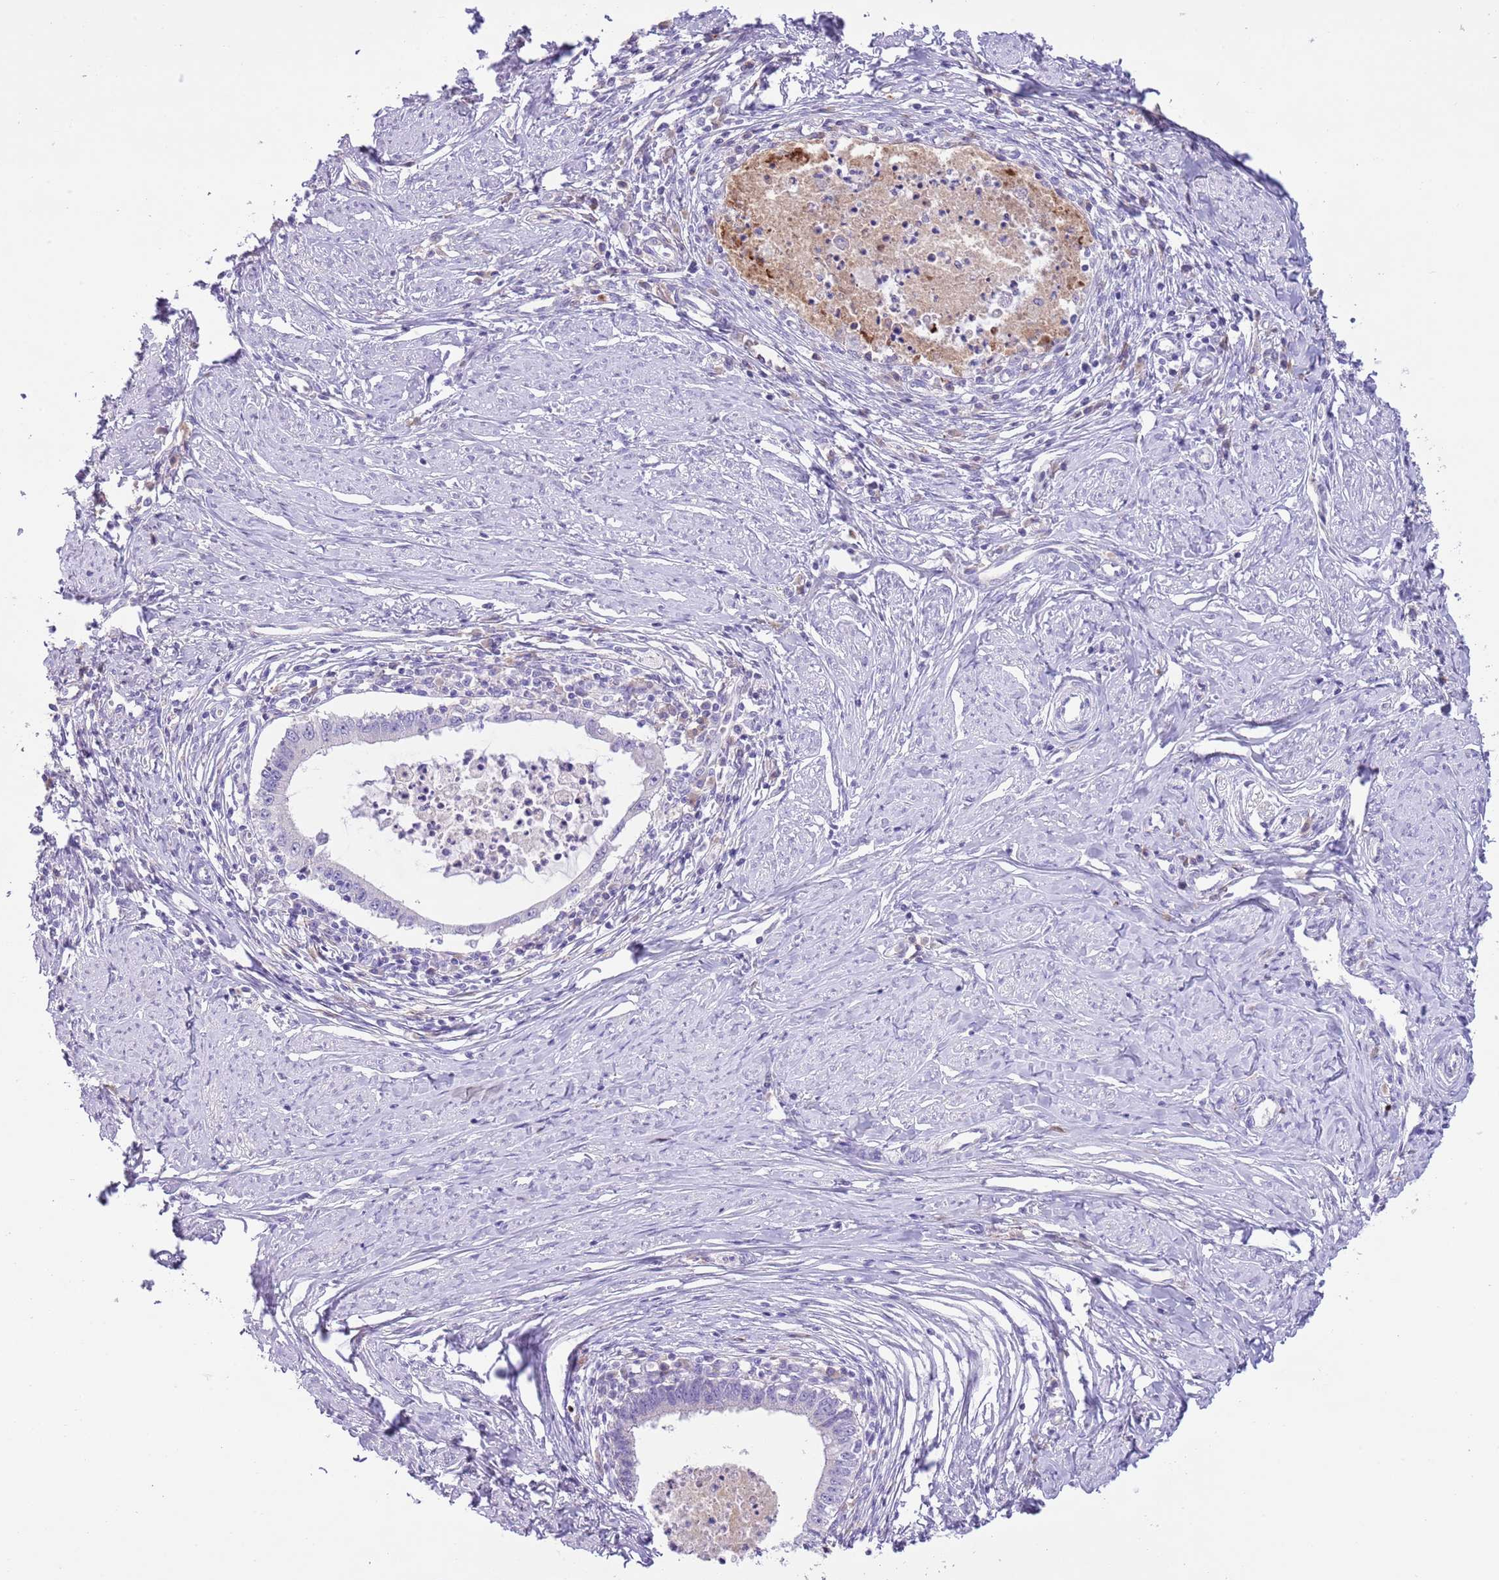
{"staining": {"intensity": "negative", "quantity": "none", "location": "none"}, "tissue": "cervical cancer", "cell_type": "Tumor cells", "image_type": "cancer", "snomed": [{"axis": "morphology", "description": "Adenocarcinoma, NOS"}, {"axis": "topography", "description": "Cervix"}], "caption": "The IHC image has no significant positivity in tumor cells of cervical adenocarcinoma tissue.", "gene": "CLEC2A", "patient": {"sex": "female", "age": 36}}